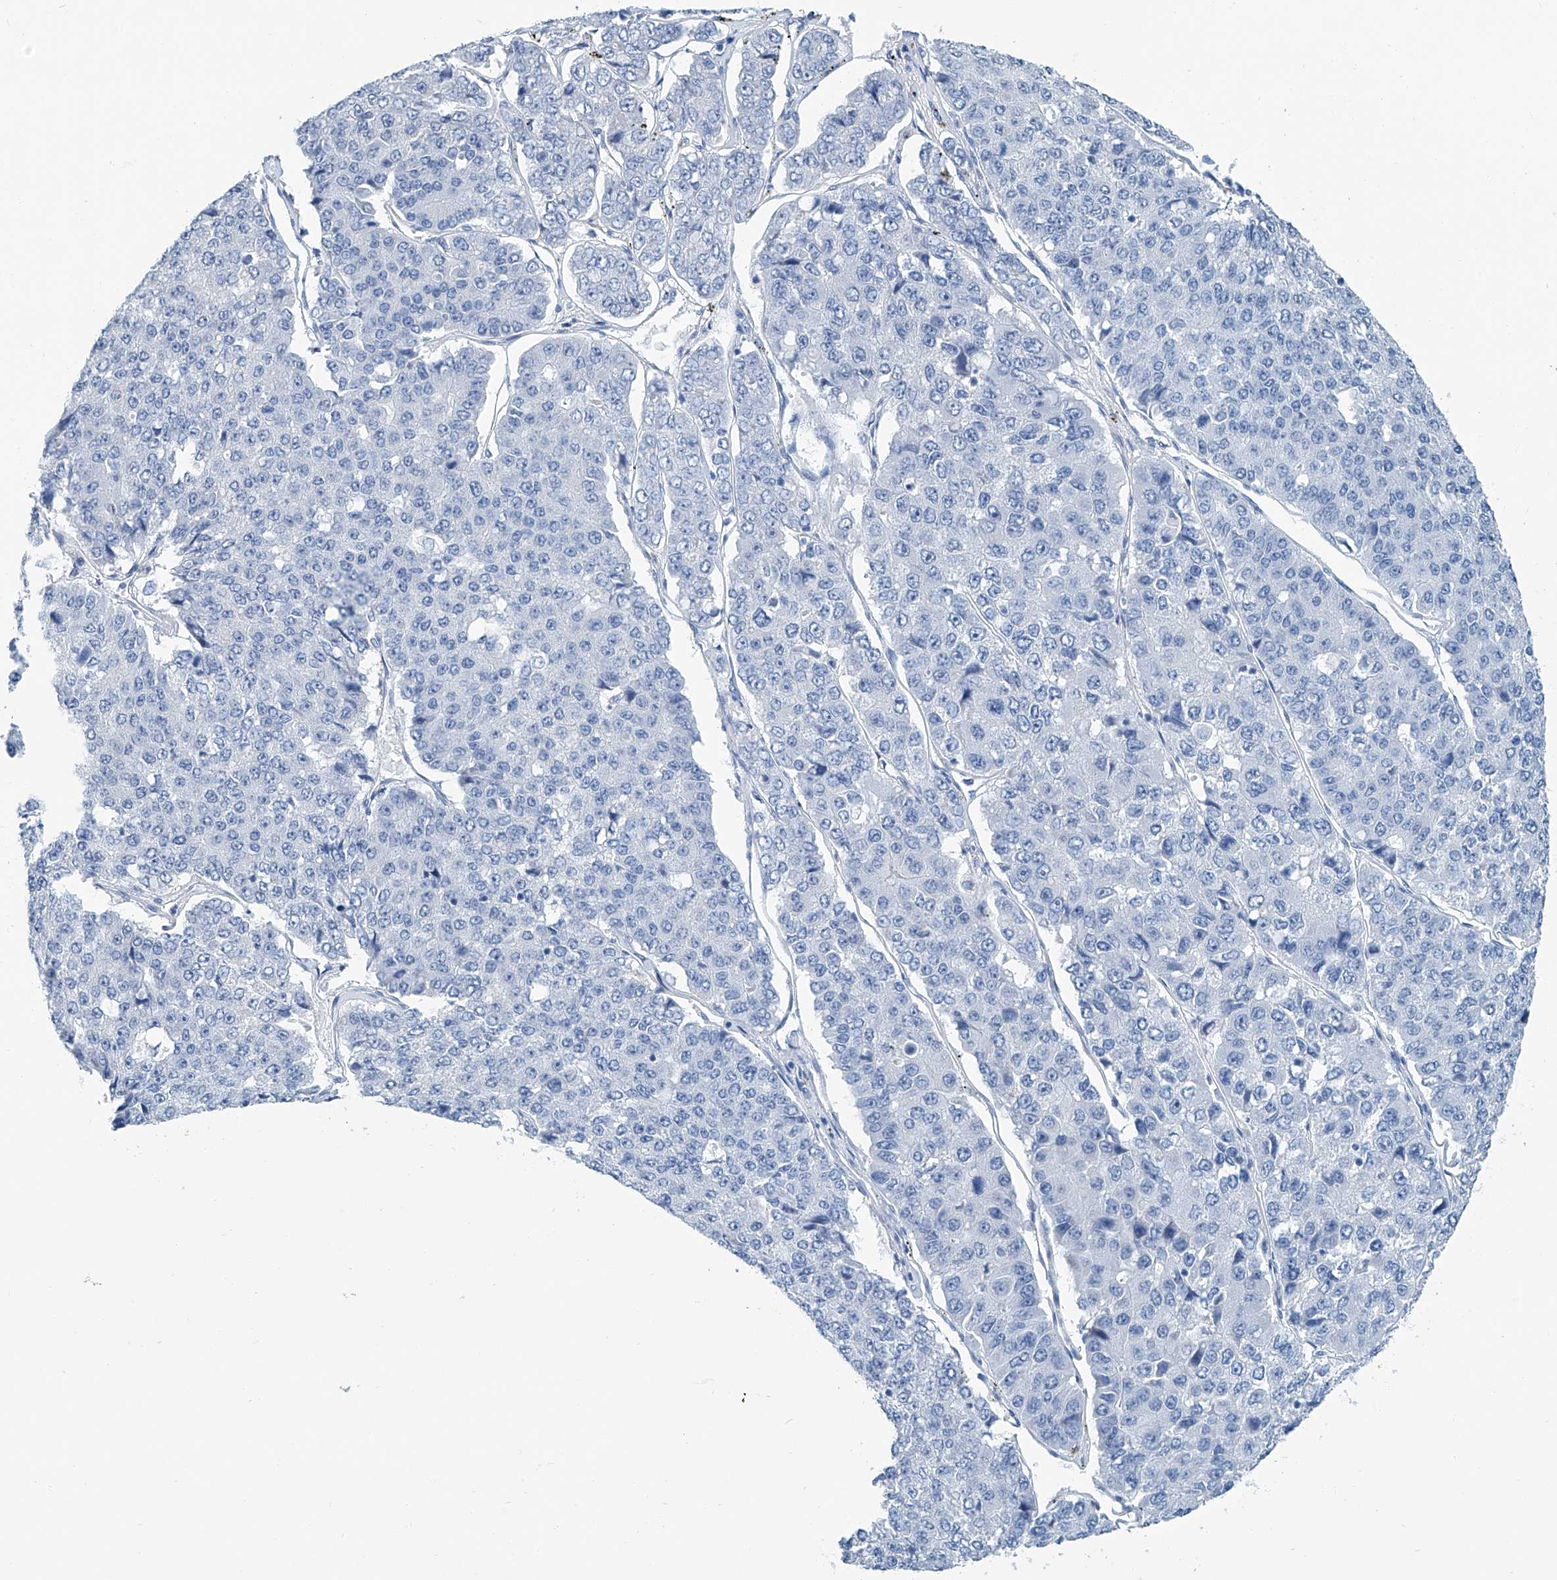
{"staining": {"intensity": "negative", "quantity": "none", "location": "none"}, "tissue": "pancreatic cancer", "cell_type": "Tumor cells", "image_type": "cancer", "snomed": [{"axis": "morphology", "description": "Adenocarcinoma, NOS"}, {"axis": "topography", "description": "Pancreas"}], "caption": "Pancreatic cancer (adenocarcinoma) was stained to show a protein in brown. There is no significant staining in tumor cells. (DAB (3,3'-diaminobenzidine) immunohistochemistry, high magnification).", "gene": "CYP2A7", "patient": {"sex": "male", "age": 50}}